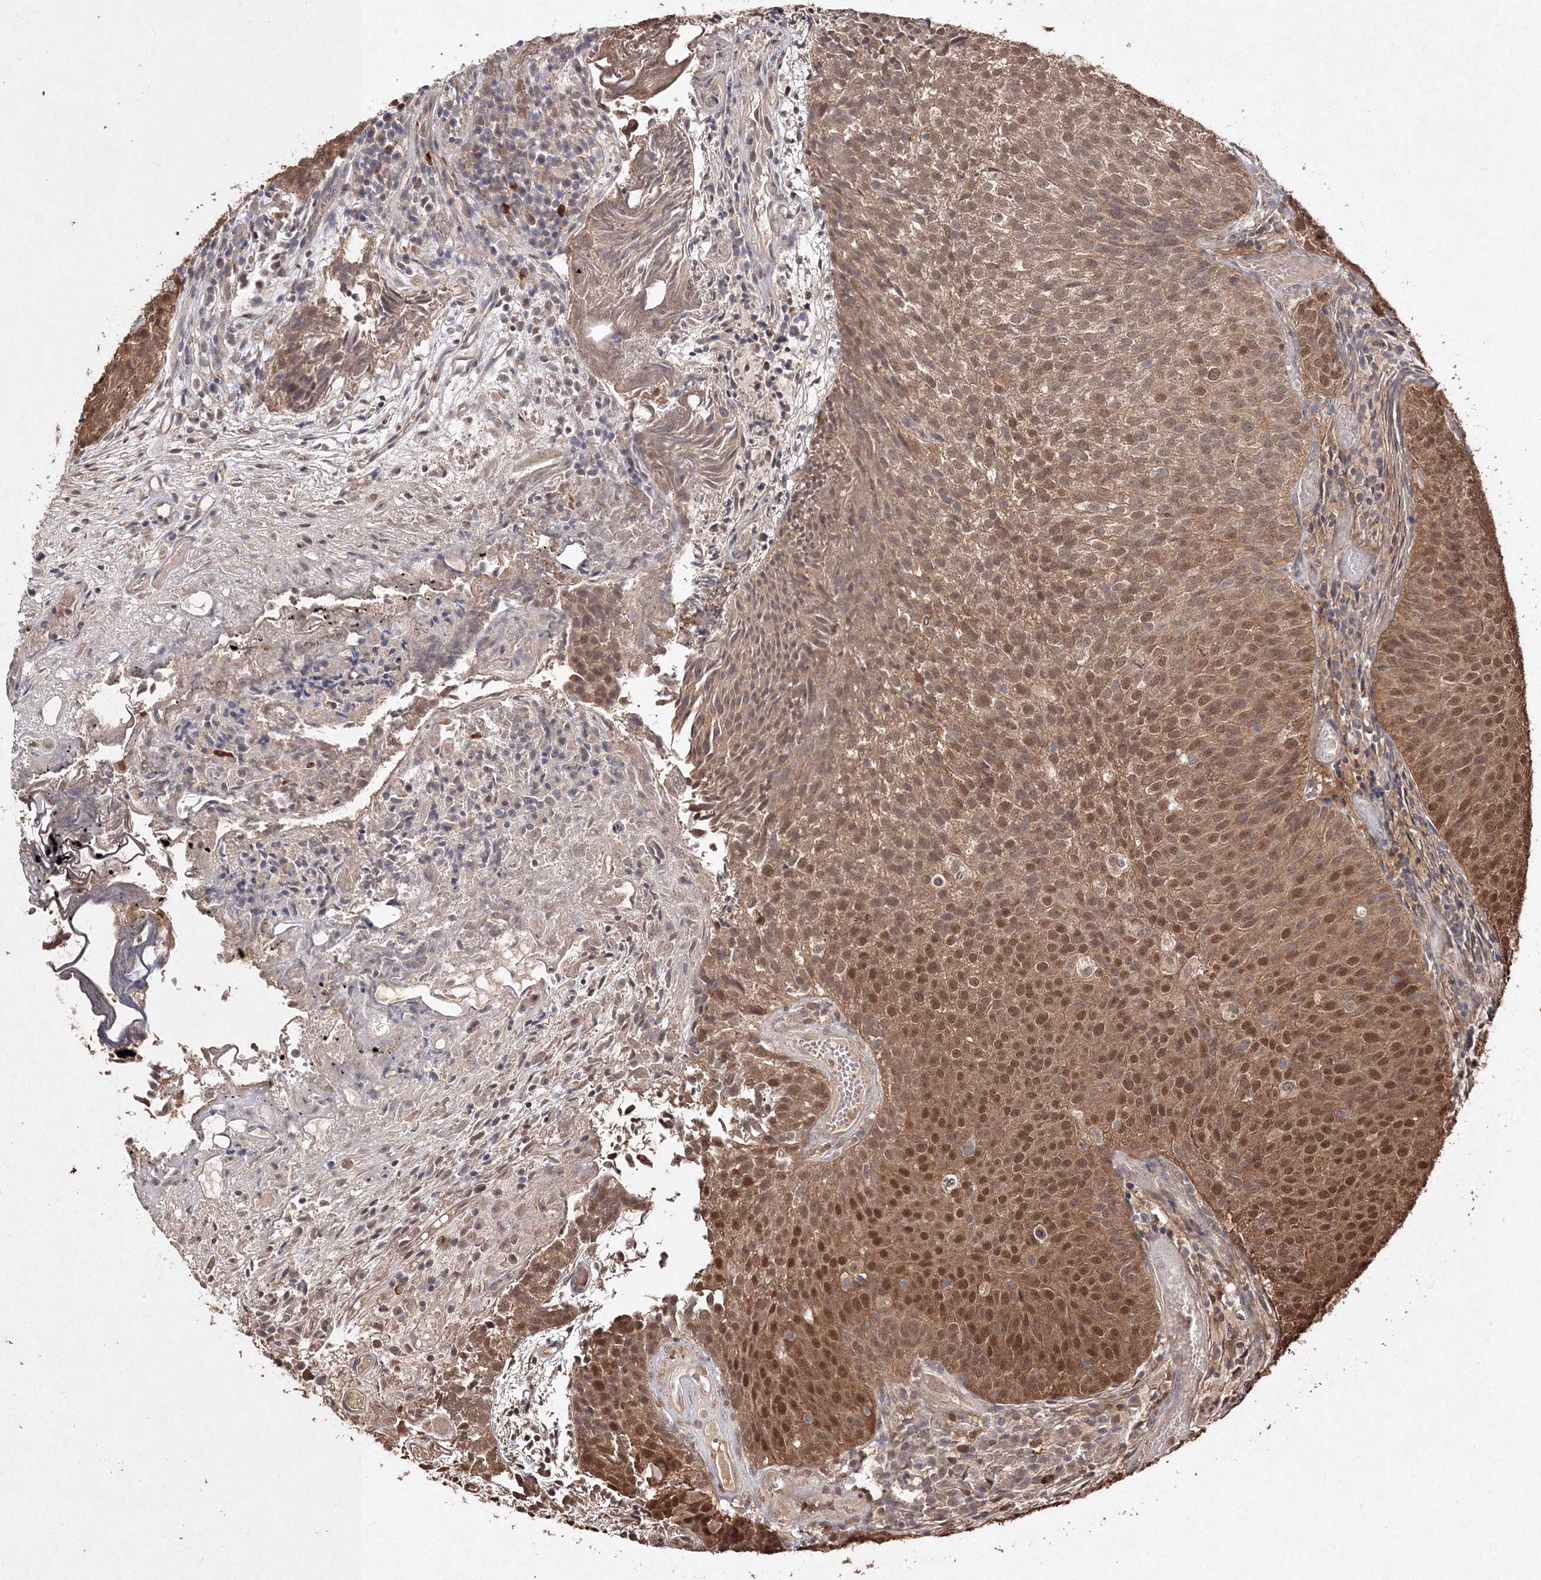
{"staining": {"intensity": "moderate", "quantity": ">75%", "location": "cytoplasmic/membranous,nuclear"}, "tissue": "urothelial cancer", "cell_type": "Tumor cells", "image_type": "cancer", "snomed": [{"axis": "morphology", "description": "Urothelial carcinoma, Low grade"}, {"axis": "topography", "description": "Urinary bladder"}], "caption": "Human urothelial cancer stained with a protein marker exhibits moderate staining in tumor cells.", "gene": "S100A11", "patient": {"sex": "male", "age": 86}}